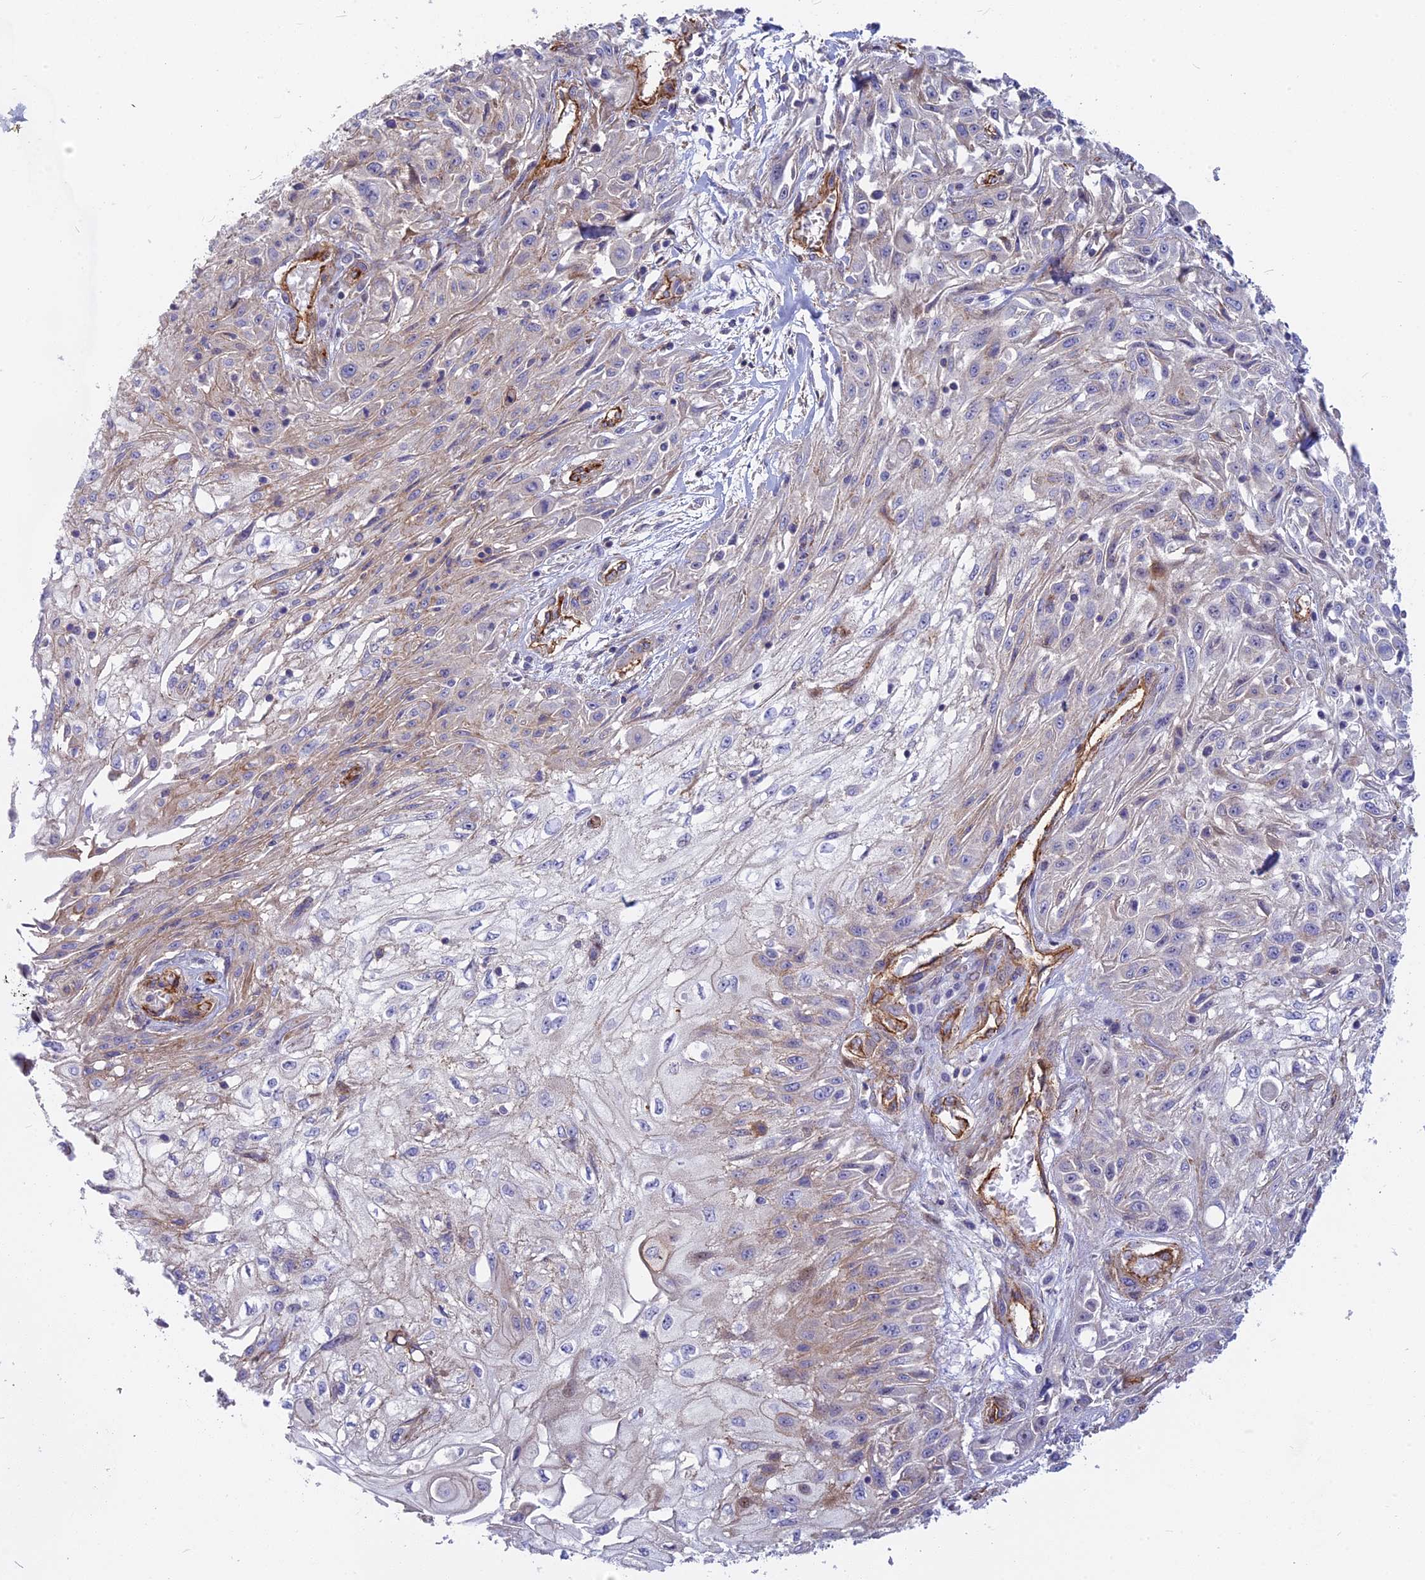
{"staining": {"intensity": "weak", "quantity": "<25%", "location": "cytoplasmic/membranous"}, "tissue": "skin cancer", "cell_type": "Tumor cells", "image_type": "cancer", "snomed": [{"axis": "morphology", "description": "Squamous cell carcinoma, NOS"}, {"axis": "morphology", "description": "Squamous cell carcinoma, metastatic, NOS"}, {"axis": "topography", "description": "Skin"}, {"axis": "topography", "description": "Lymph node"}], "caption": "Skin cancer stained for a protein using IHC reveals no staining tumor cells.", "gene": "CNBD2", "patient": {"sex": "male", "age": 75}}